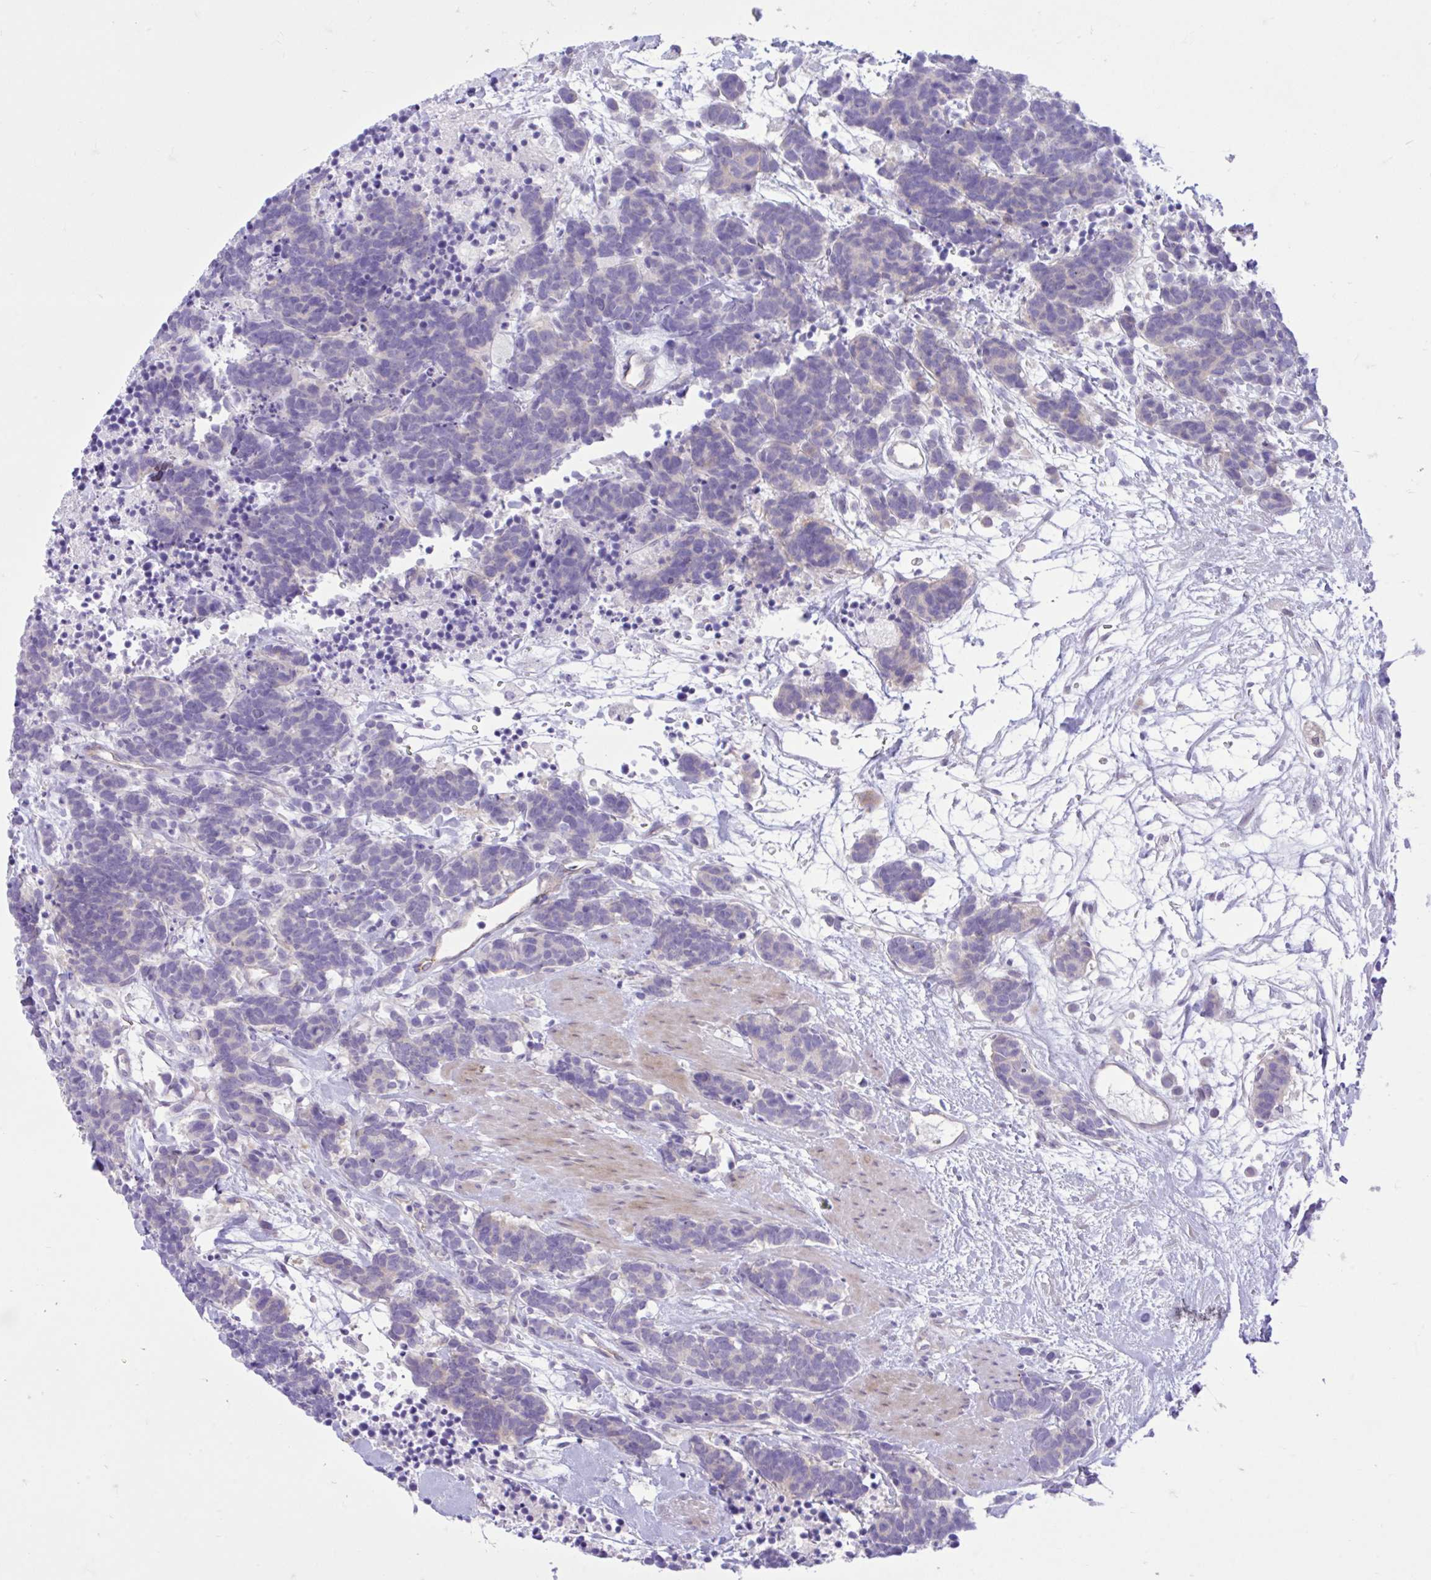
{"staining": {"intensity": "weak", "quantity": "<25%", "location": "cytoplasmic/membranous"}, "tissue": "carcinoid", "cell_type": "Tumor cells", "image_type": "cancer", "snomed": [{"axis": "morphology", "description": "Carcinoma, NOS"}, {"axis": "morphology", "description": "Carcinoid, malignant, NOS"}, {"axis": "topography", "description": "Prostate"}], "caption": "IHC histopathology image of carcinoma stained for a protein (brown), which exhibits no positivity in tumor cells. (IHC, brightfield microscopy, high magnification).", "gene": "ZNF101", "patient": {"sex": "male", "age": 57}}